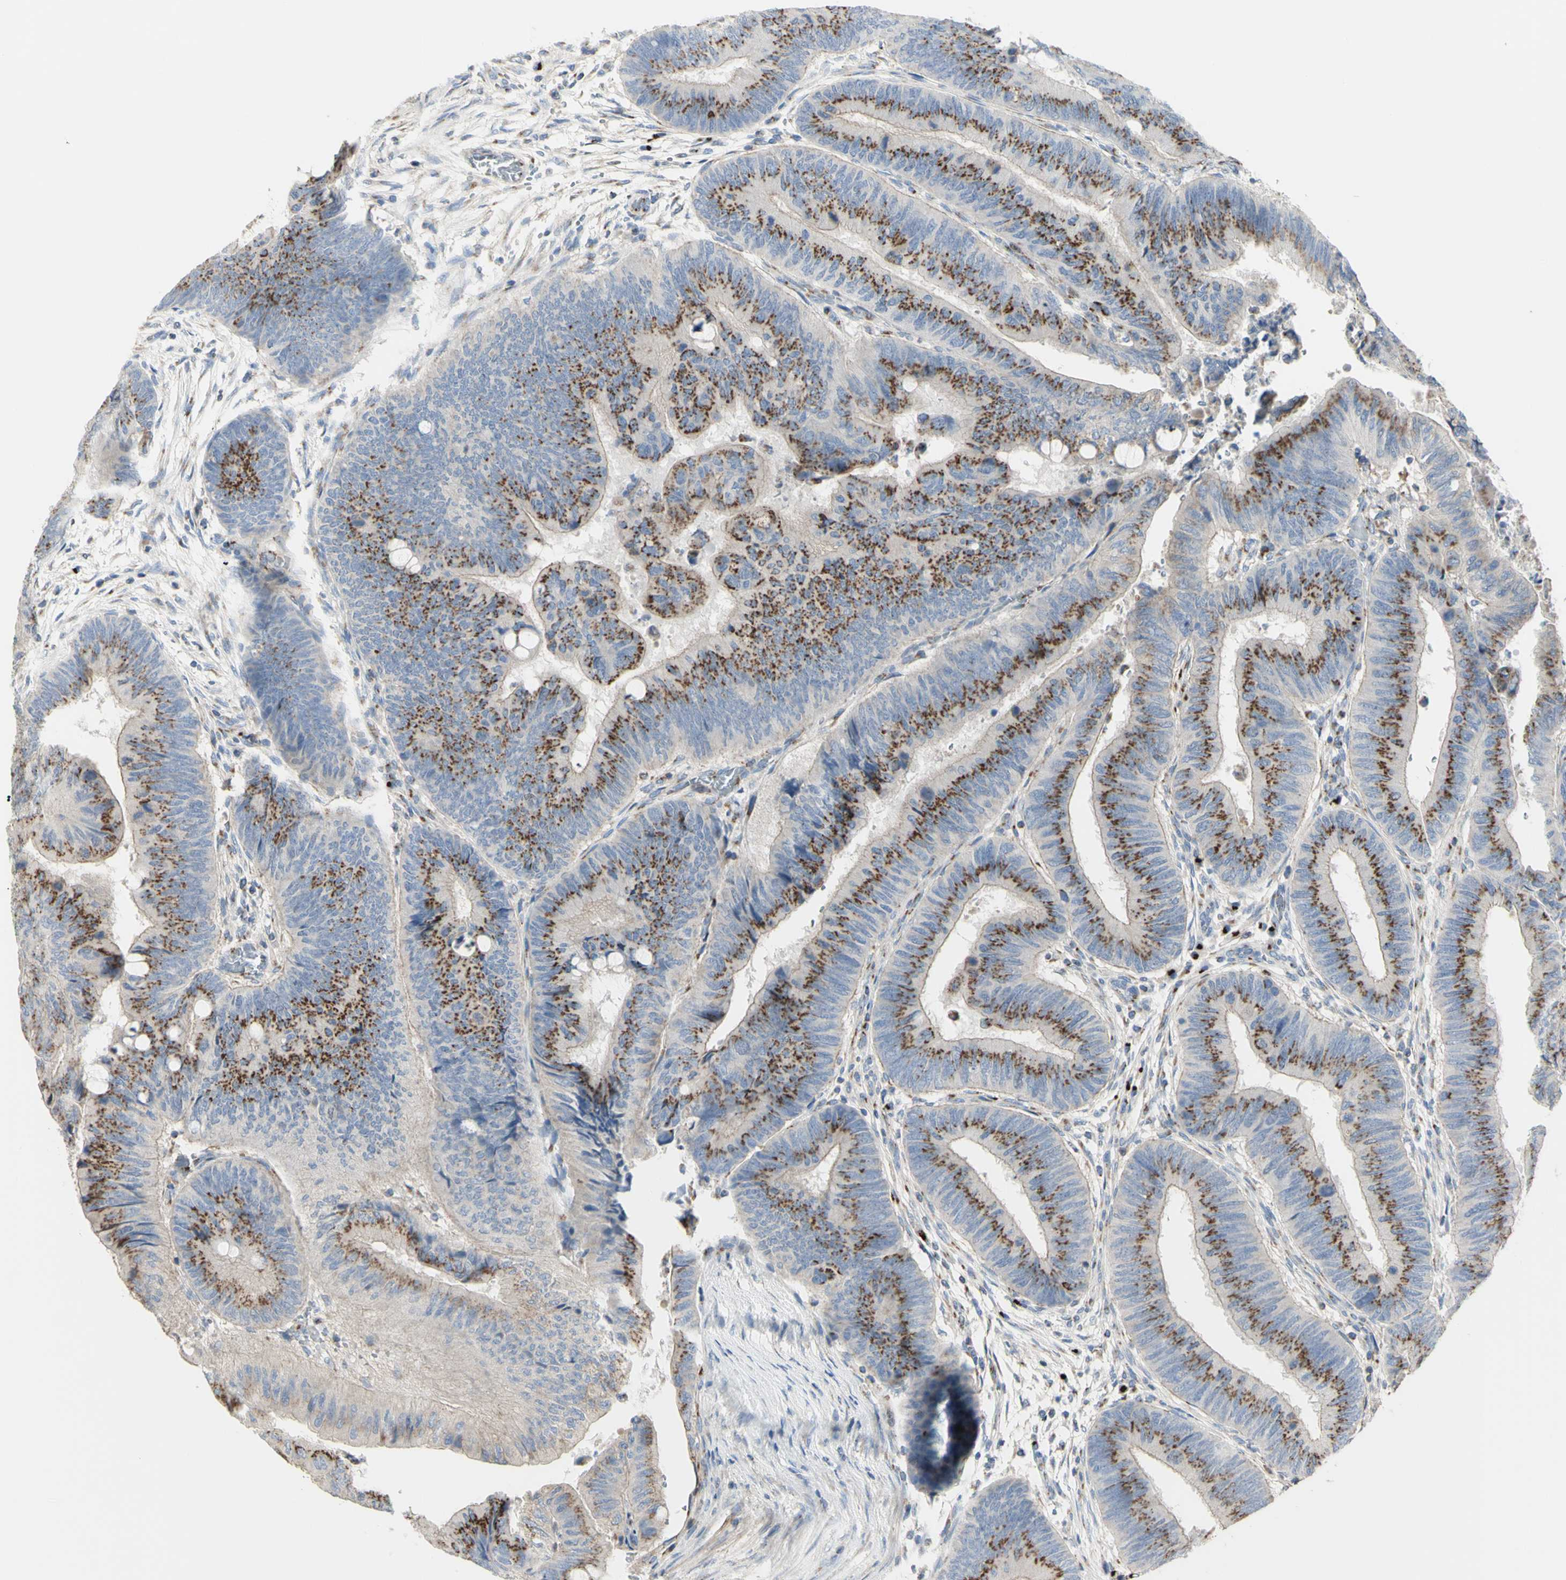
{"staining": {"intensity": "moderate", "quantity": ">75%", "location": "cytoplasmic/membranous"}, "tissue": "colorectal cancer", "cell_type": "Tumor cells", "image_type": "cancer", "snomed": [{"axis": "morphology", "description": "Normal tissue, NOS"}, {"axis": "morphology", "description": "Adenocarcinoma, NOS"}, {"axis": "topography", "description": "Rectum"}, {"axis": "topography", "description": "Peripheral nerve tissue"}], "caption": "Tumor cells reveal moderate cytoplasmic/membranous staining in approximately >75% of cells in colorectal cancer (adenocarcinoma).", "gene": "B4GALT3", "patient": {"sex": "male", "age": 92}}